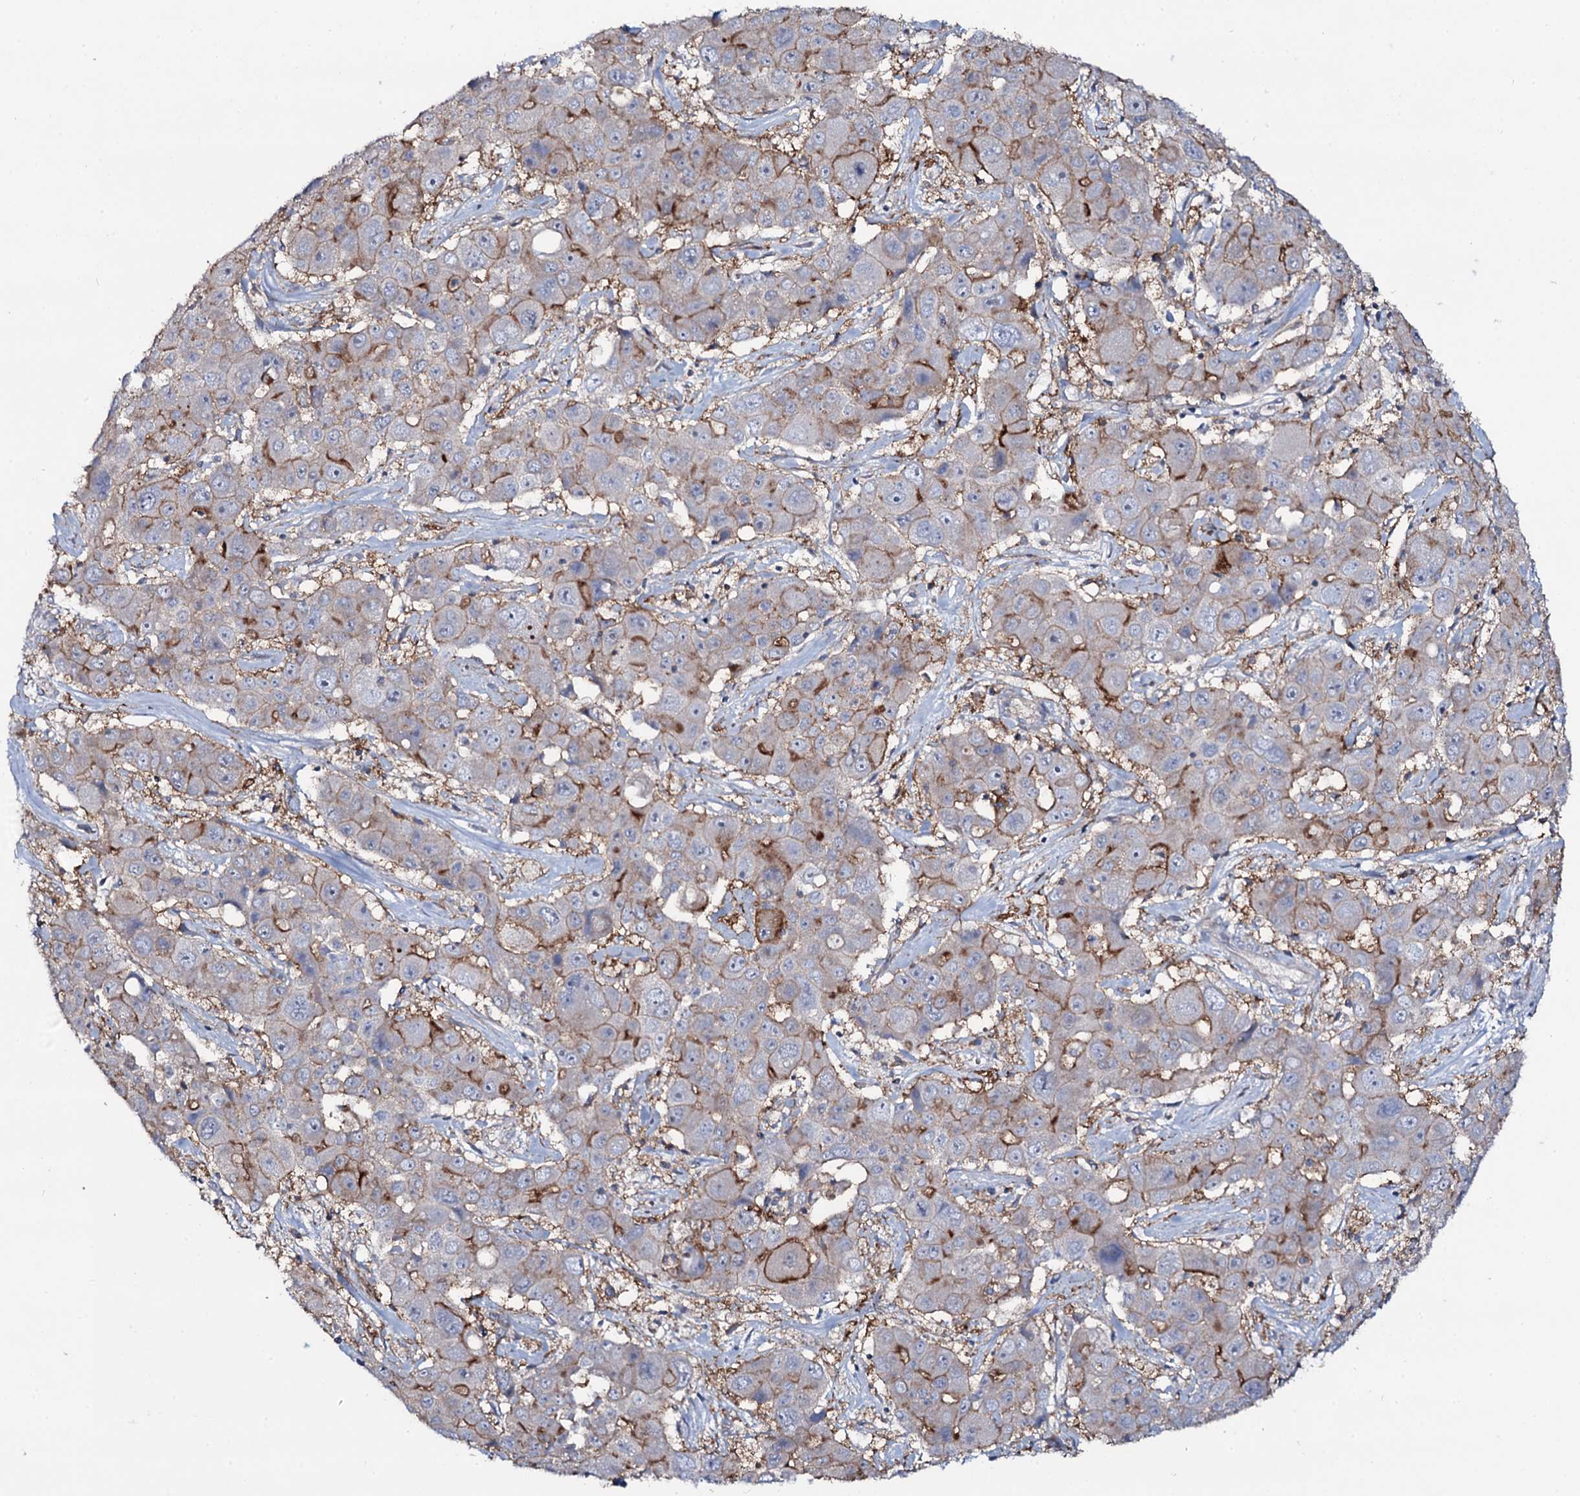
{"staining": {"intensity": "strong", "quantity": "25%-75%", "location": "cytoplasmic/membranous"}, "tissue": "liver cancer", "cell_type": "Tumor cells", "image_type": "cancer", "snomed": [{"axis": "morphology", "description": "Cholangiocarcinoma"}, {"axis": "topography", "description": "Liver"}], "caption": "Immunohistochemistry photomicrograph of liver cancer (cholangiocarcinoma) stained for a protein (brown), which exhibits high levels of strong cytoplasmic/membranous expression in approximately 25%-75% of tumor cells.", "gene": "SNAP23", "patient": {"sex": "male", "age": 67}}